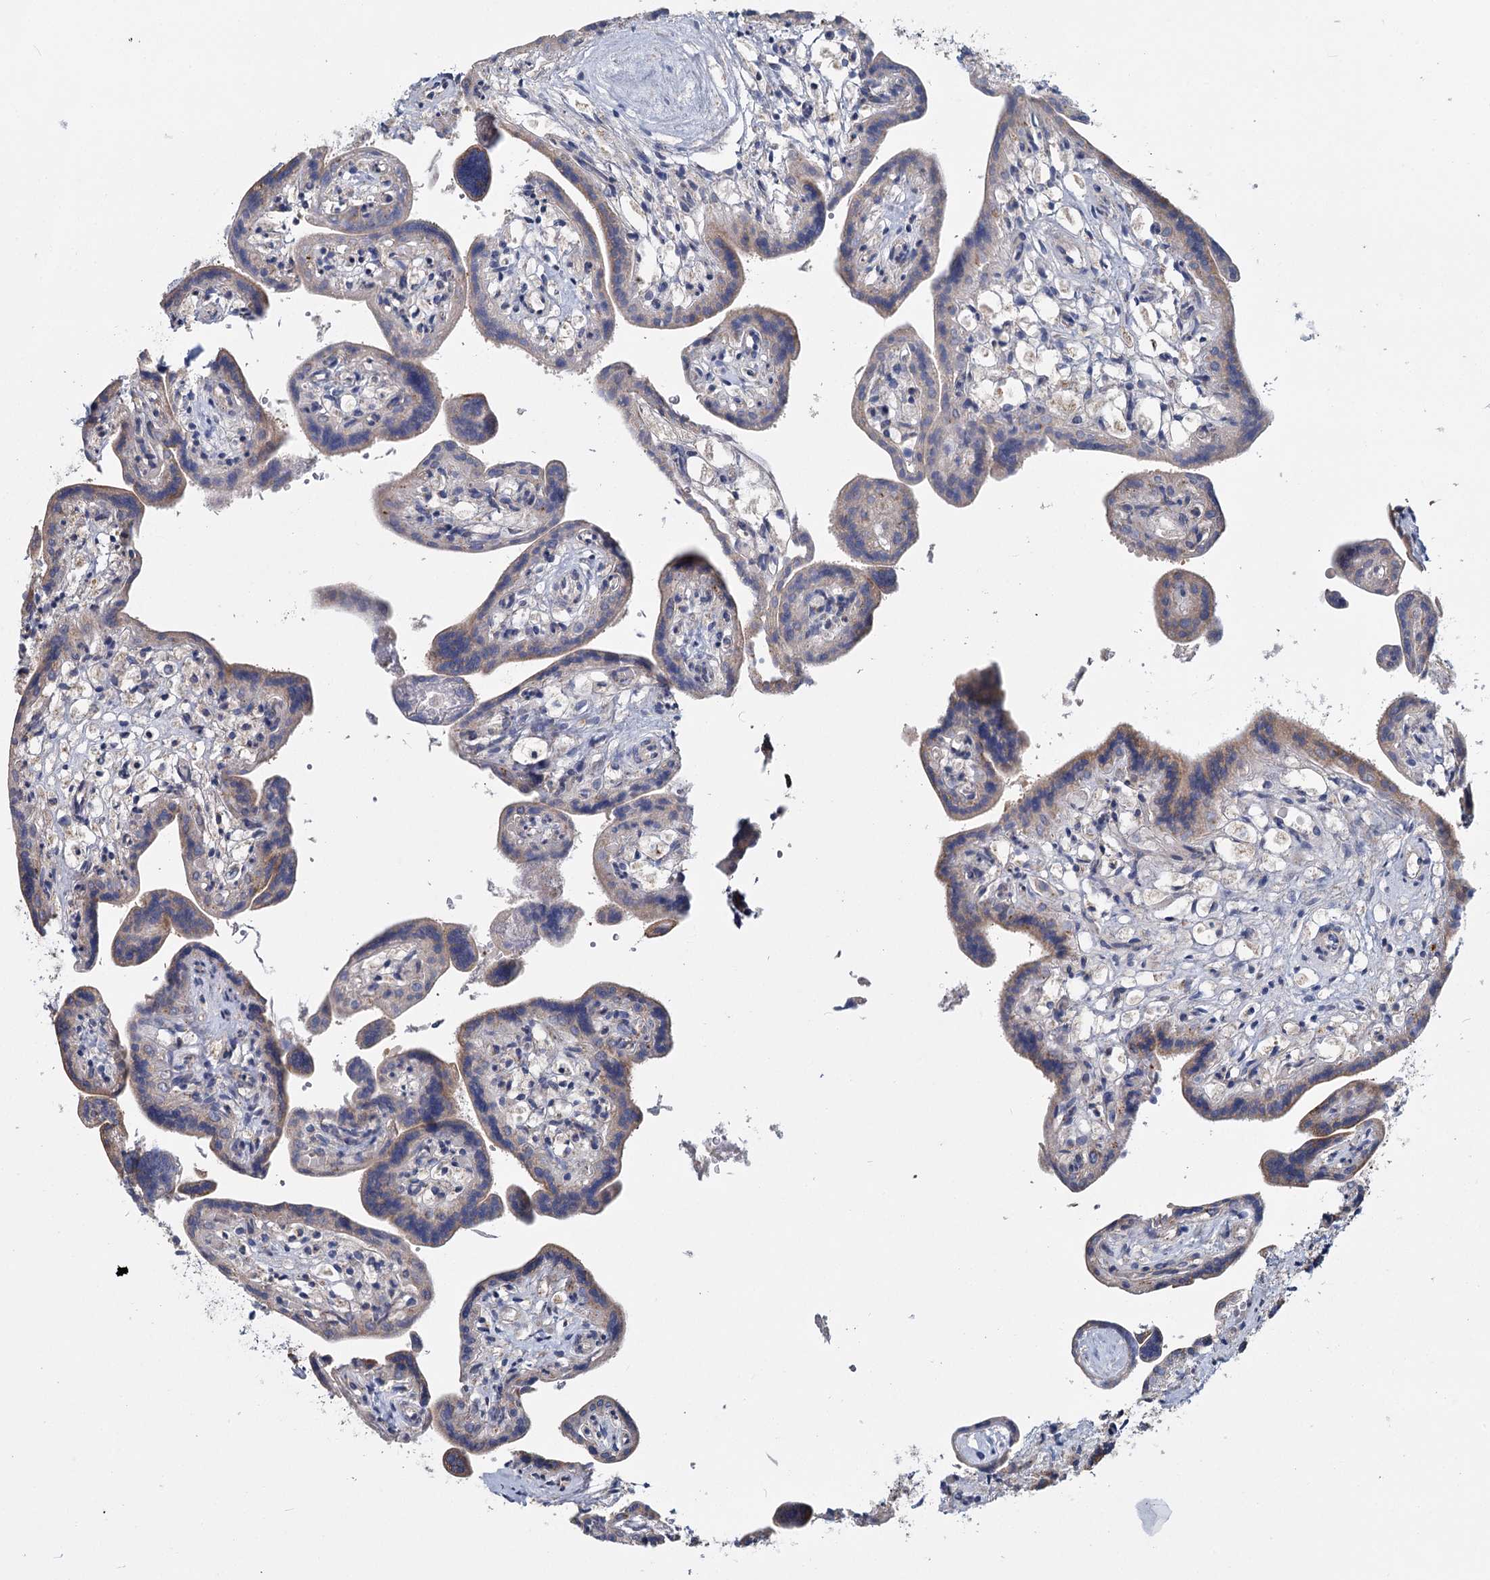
{"staining": {"intensity": "moderate", "quantity": "25%-75%", "location": "cytoplasmic/membranous"}, "tissue": "placenta", "cell_type": "Trophoblastic cells", "image_type": "normal", "snomed": [{"axis": "morphology", "description": "Normal tissue, NOS"}, {"axis": "topography", "description": "Placenta"}], "caption": "Immunohistochemistry micrograph of normal placenta stained for a protein (brown), which reveals medium levels of moderate cytoplasmic/membranous staining in about 25%-75% of trophoblastic cells.", "gene": "ANKRD16", "patient": {"sex": "female", "age": 37}}